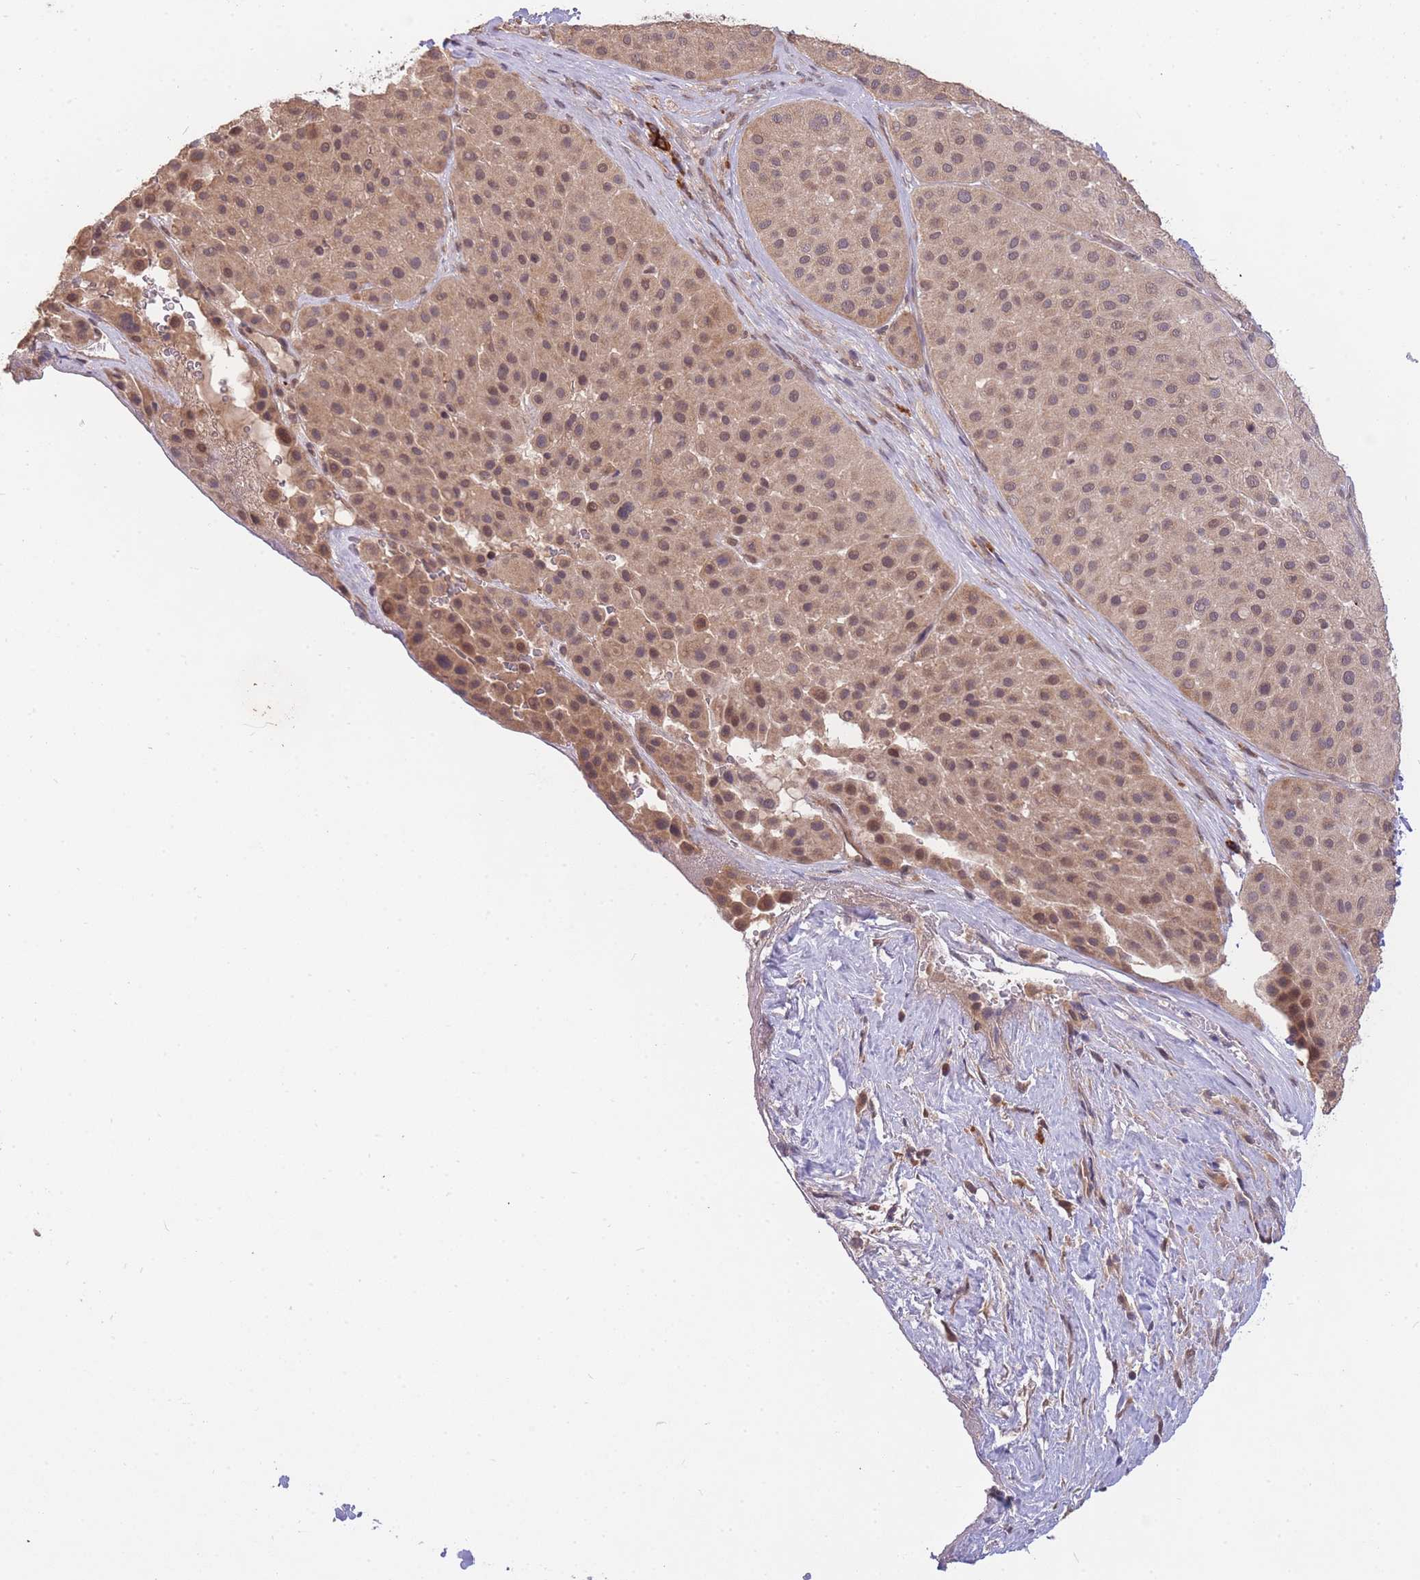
{"staining": {"intensity": "moderate", "quantity": ">75%", "location": "cytoplasmic/membranous,nuclear"}, "tissue": "melanoma", "cell_type": "Tumor cells", "image_type": "cancer", "snomed": [{"axis": "morphology", "description": "Malignant melanoma, Metastatic site"}, {"axis": "topography", "description": "Smooth muscle"}], "caption": "Immunohistochemical staining of human melanoma exhibits moderate cytoplasmic/membranous and nuclear protein staining in about >75% of tumor cells.", "gene": "SMC6", "patient": {"sex": "male", "age": 41}}